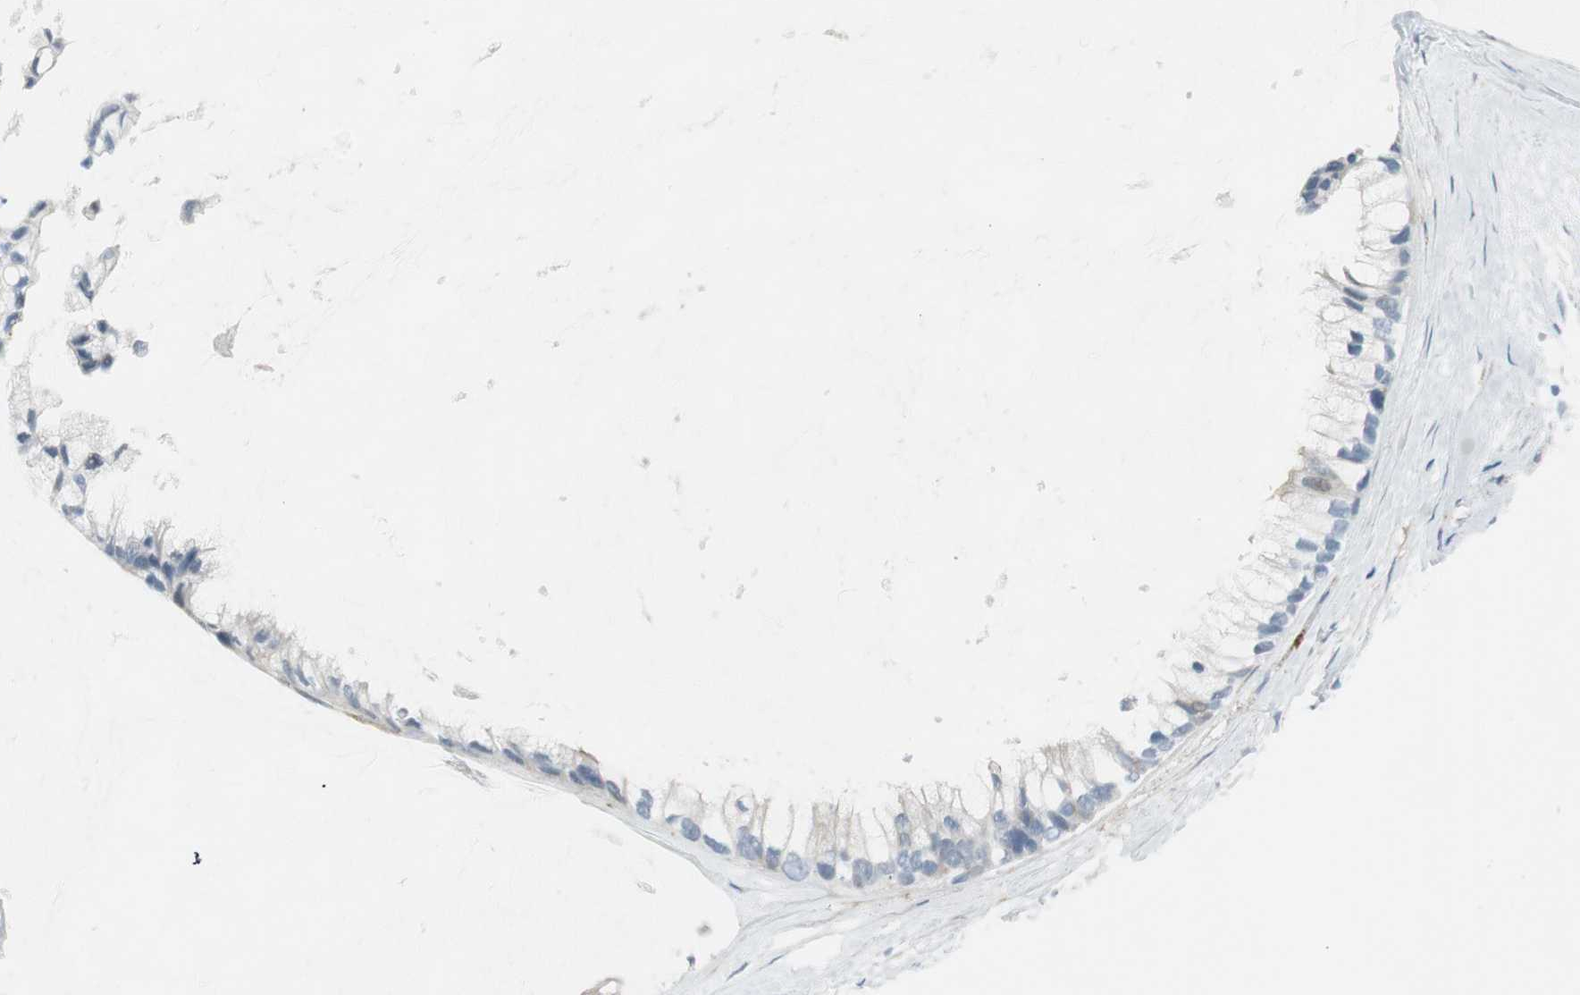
{"staining": {"intensity": "negative", "quantity": "none", "location": "none"}, "tissue": "ovarian cancer", "cell_type": "Tumor cells", "image_type": "cancer", "snomed": [{"axis": "morphology", "description": "Cystadenocarcinoma, mucinous, NOS"}, {"axis": "topography", "description": "Ovary"}], "caption": "IHC of ovarian mucinous cystadenocarcinoma shows no positivity in tumor cells.", "gene": "CACNA2D1", "patient": {"sex": "female", "age": 39}}